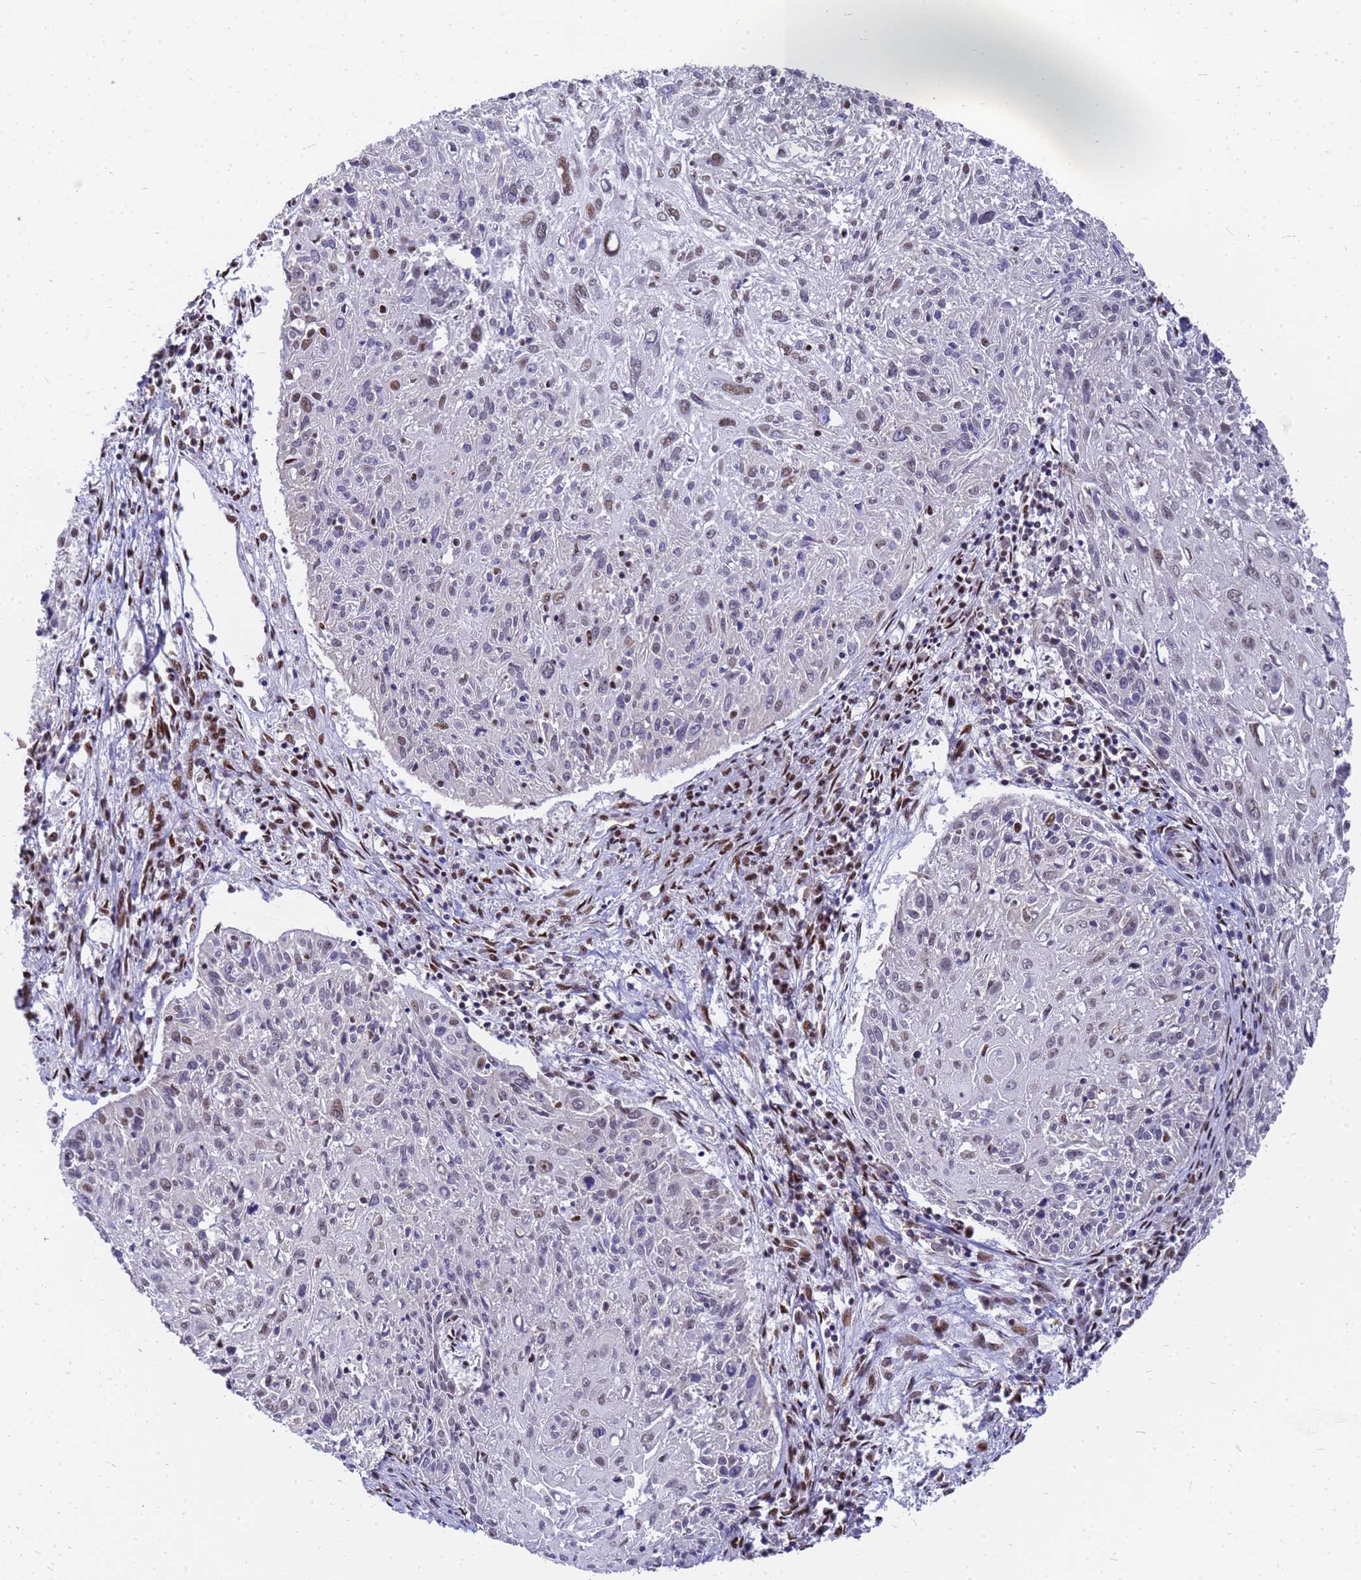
{"staining": {"intensity": "moderate", "quantity": "<25%", "location": "nuclear"}, "tissue": "cervical cancer", "cell_type": "Tumor cells", "image_type": "cancer", "snomed": [{"axis": "morphology", "description": "Squamous cell carcinoma, NOS"}, {"axis": "topography", "description": "Cervix"}], "caption": "DAB immunohistochemical staining of cervical cancer (squamous cell carcinoma) displays moderate nuclear protein positivity in about <25% of tumor cells. (DAB IHC with brightfield microscopy, high magnification).", "gene": "SART3", "patient": {"sex": "female", "age": 51}}